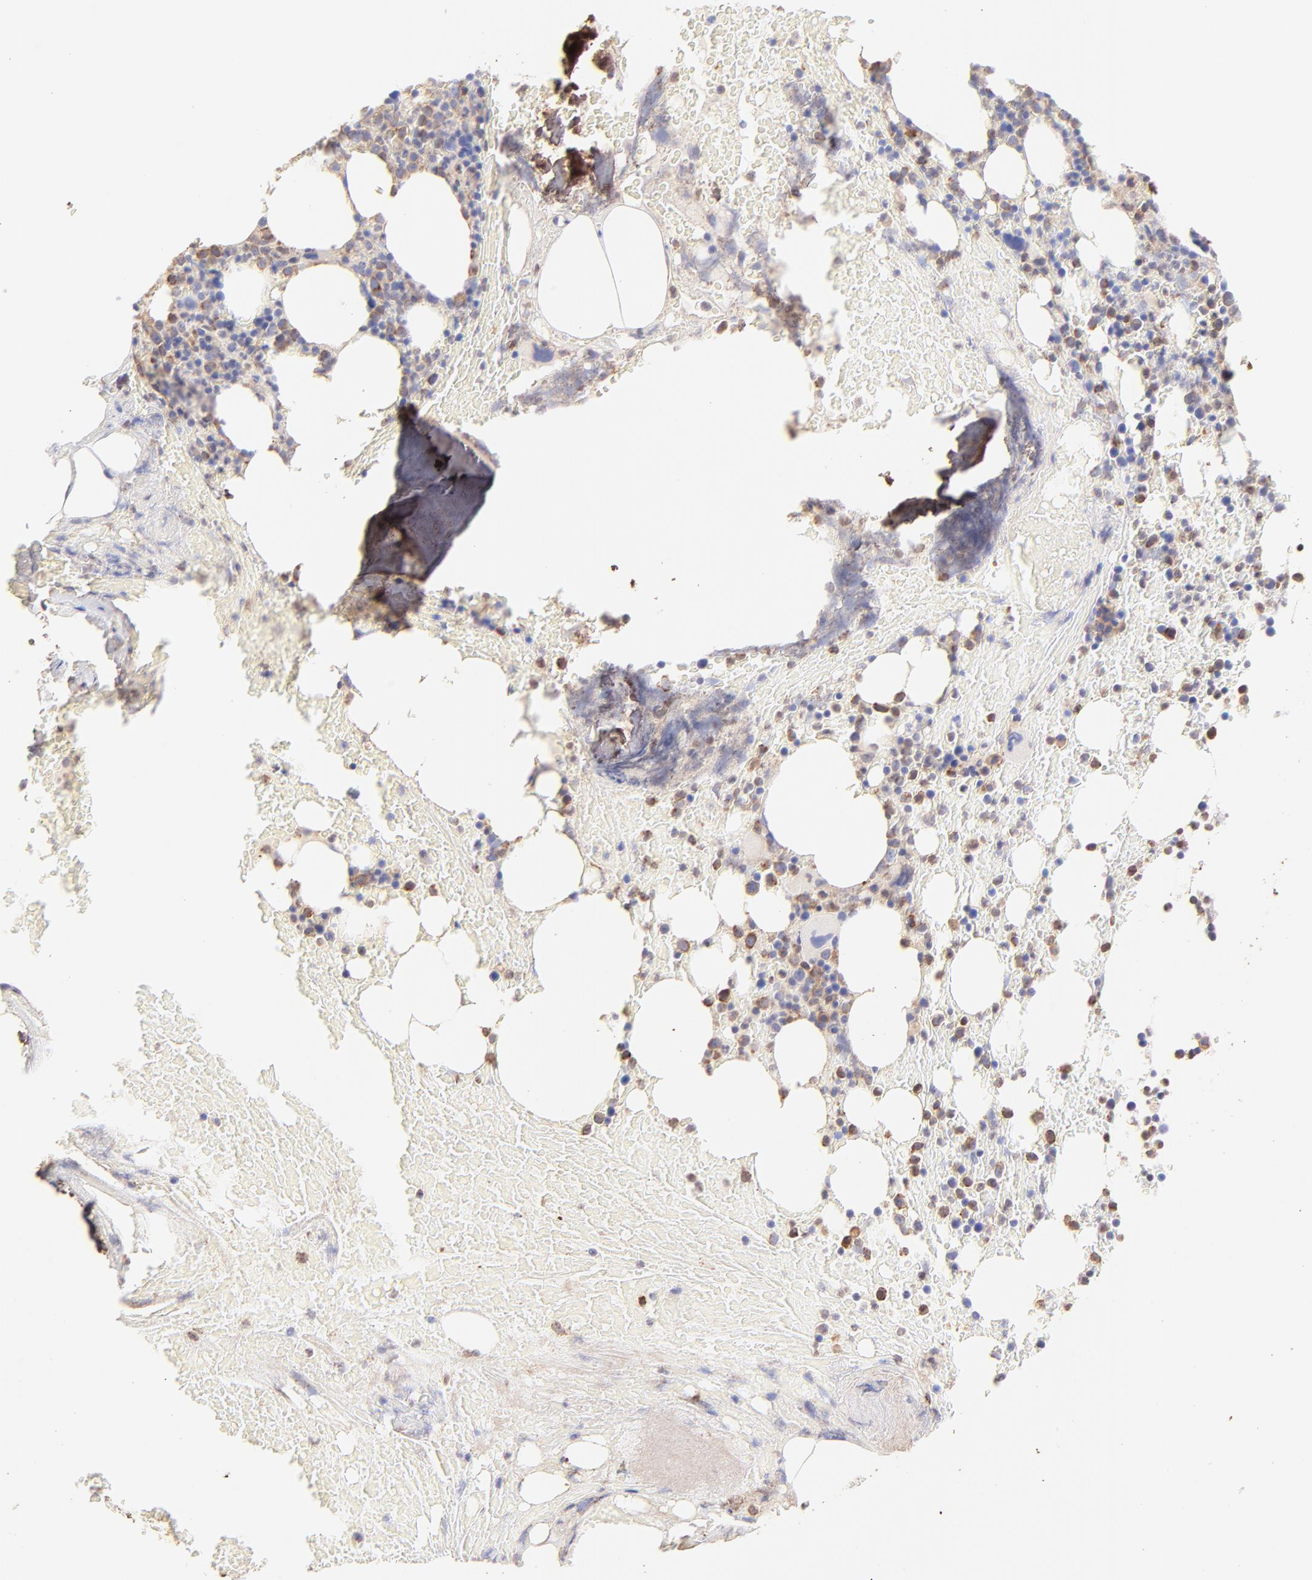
{"staining": {"intensity": "moderate", "quantity": "<25%", "location": "cytoplasmic/membranous"}, "tissue": "bone marrow", "cell_type": "Hematopoietic cells", "image_type": "normal", "snomed": [{"axis": "morphology", "description": "Normal tissue, NOS"}, {"axis": "topography", "description": "Bone marrow"}], "caption": "Immunohistochemistry image of normal bone marrow: human bone marrow stained using immunohistochemistry reveals low levels of moderate protein expression localized specifically in the cytoplasmic/membranous of hematopoietic cells, appearing as a cytoplasmic/membranous brown color.", "gene": "BGN", "patient": {"sex": "female", "age": 66}}